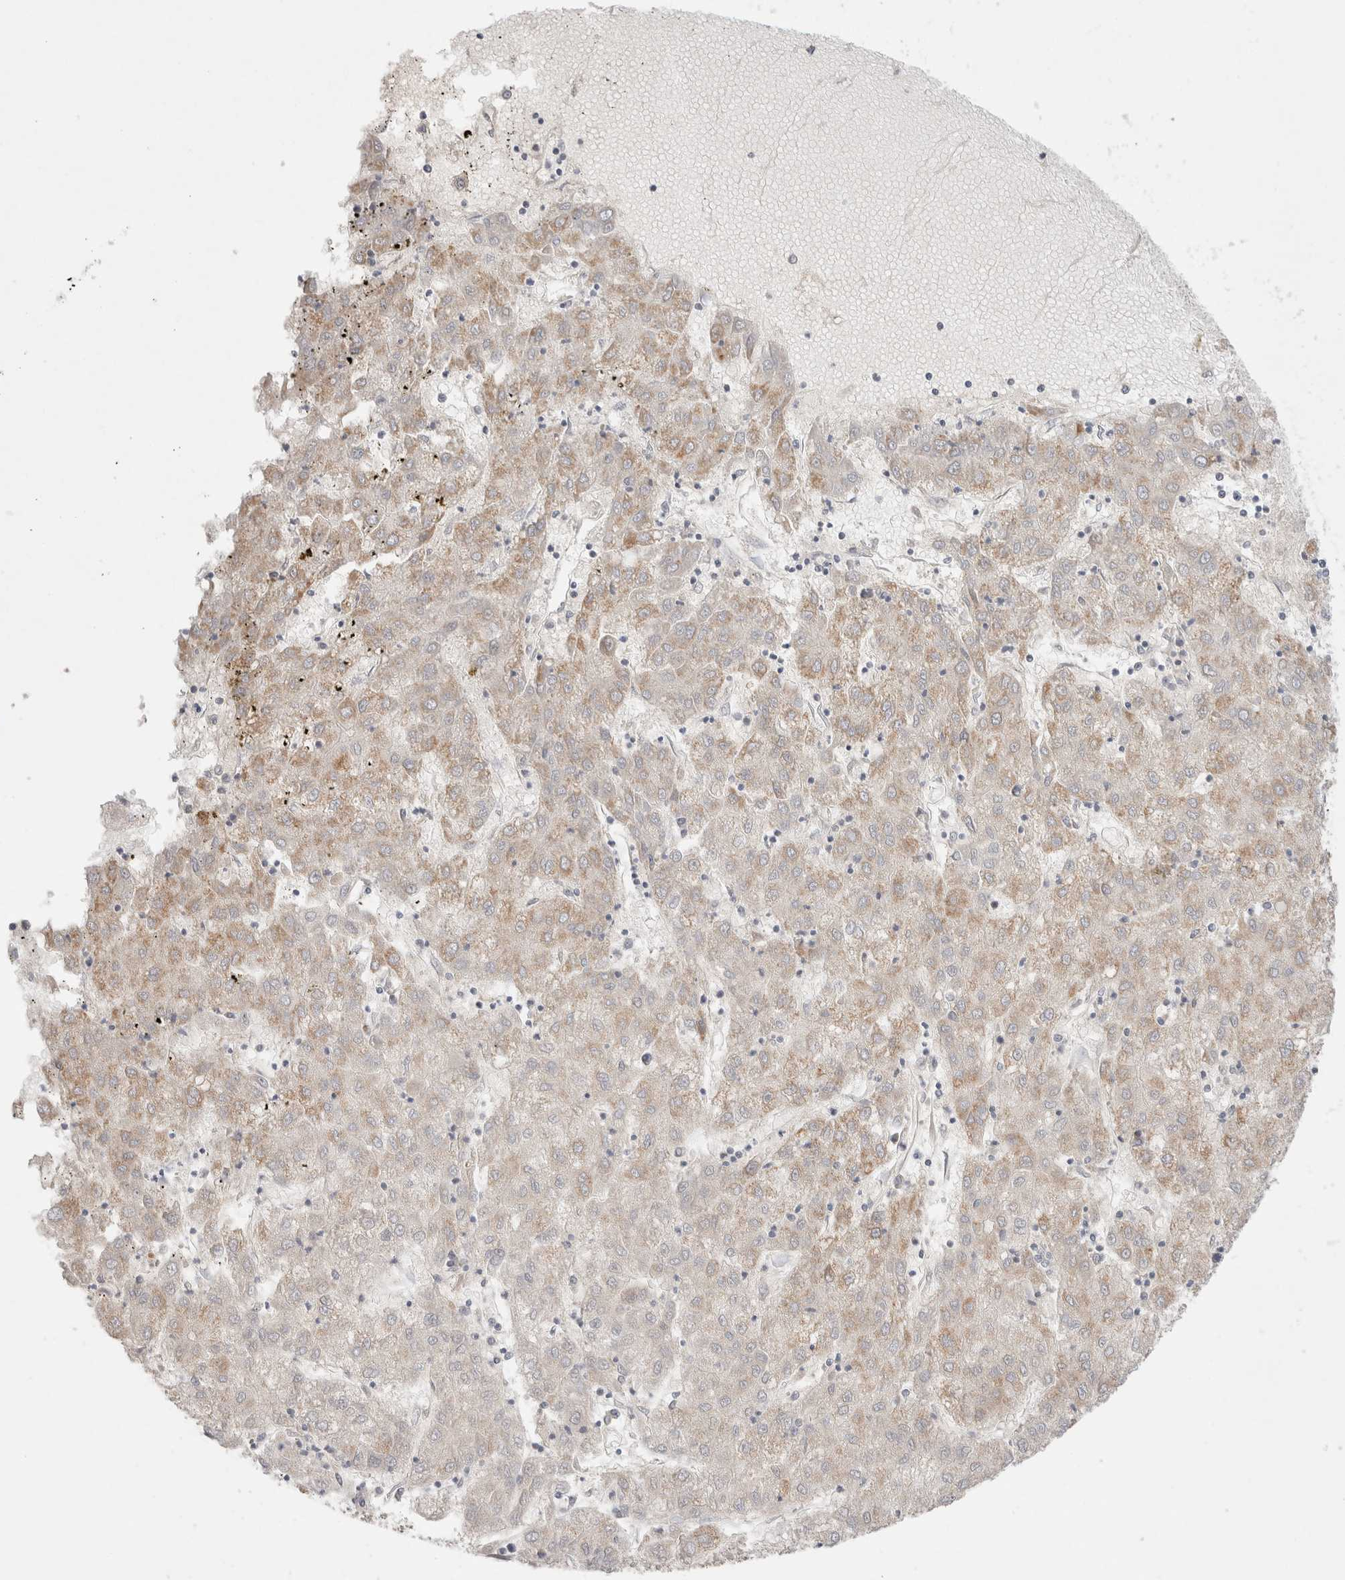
{"staining": {"intensity": "moderate", "quantity": "<25%", "location": "cytoplasmic/membranous"}, "tissue": "liver cancer", "cell_type": "Tumor cells", "image_type": "cancer", "snomed": [{"axis": "morphology", "description": "Carcinoma, Hepatocellular, NOS"}, {"axis": "topography", "description": "Liver"}], "caption": "Immunohistochemical staining of human liver cancer (hepatocellular carcinoma) shows moderate cytoplasmic/membranous protein positivity in about <25% of tumor cells. (brown staining indicates protein expression, while blue staining denotes nuclei).", "gene": "ERI3", "patient": {"sex": "male", "age": 72}}